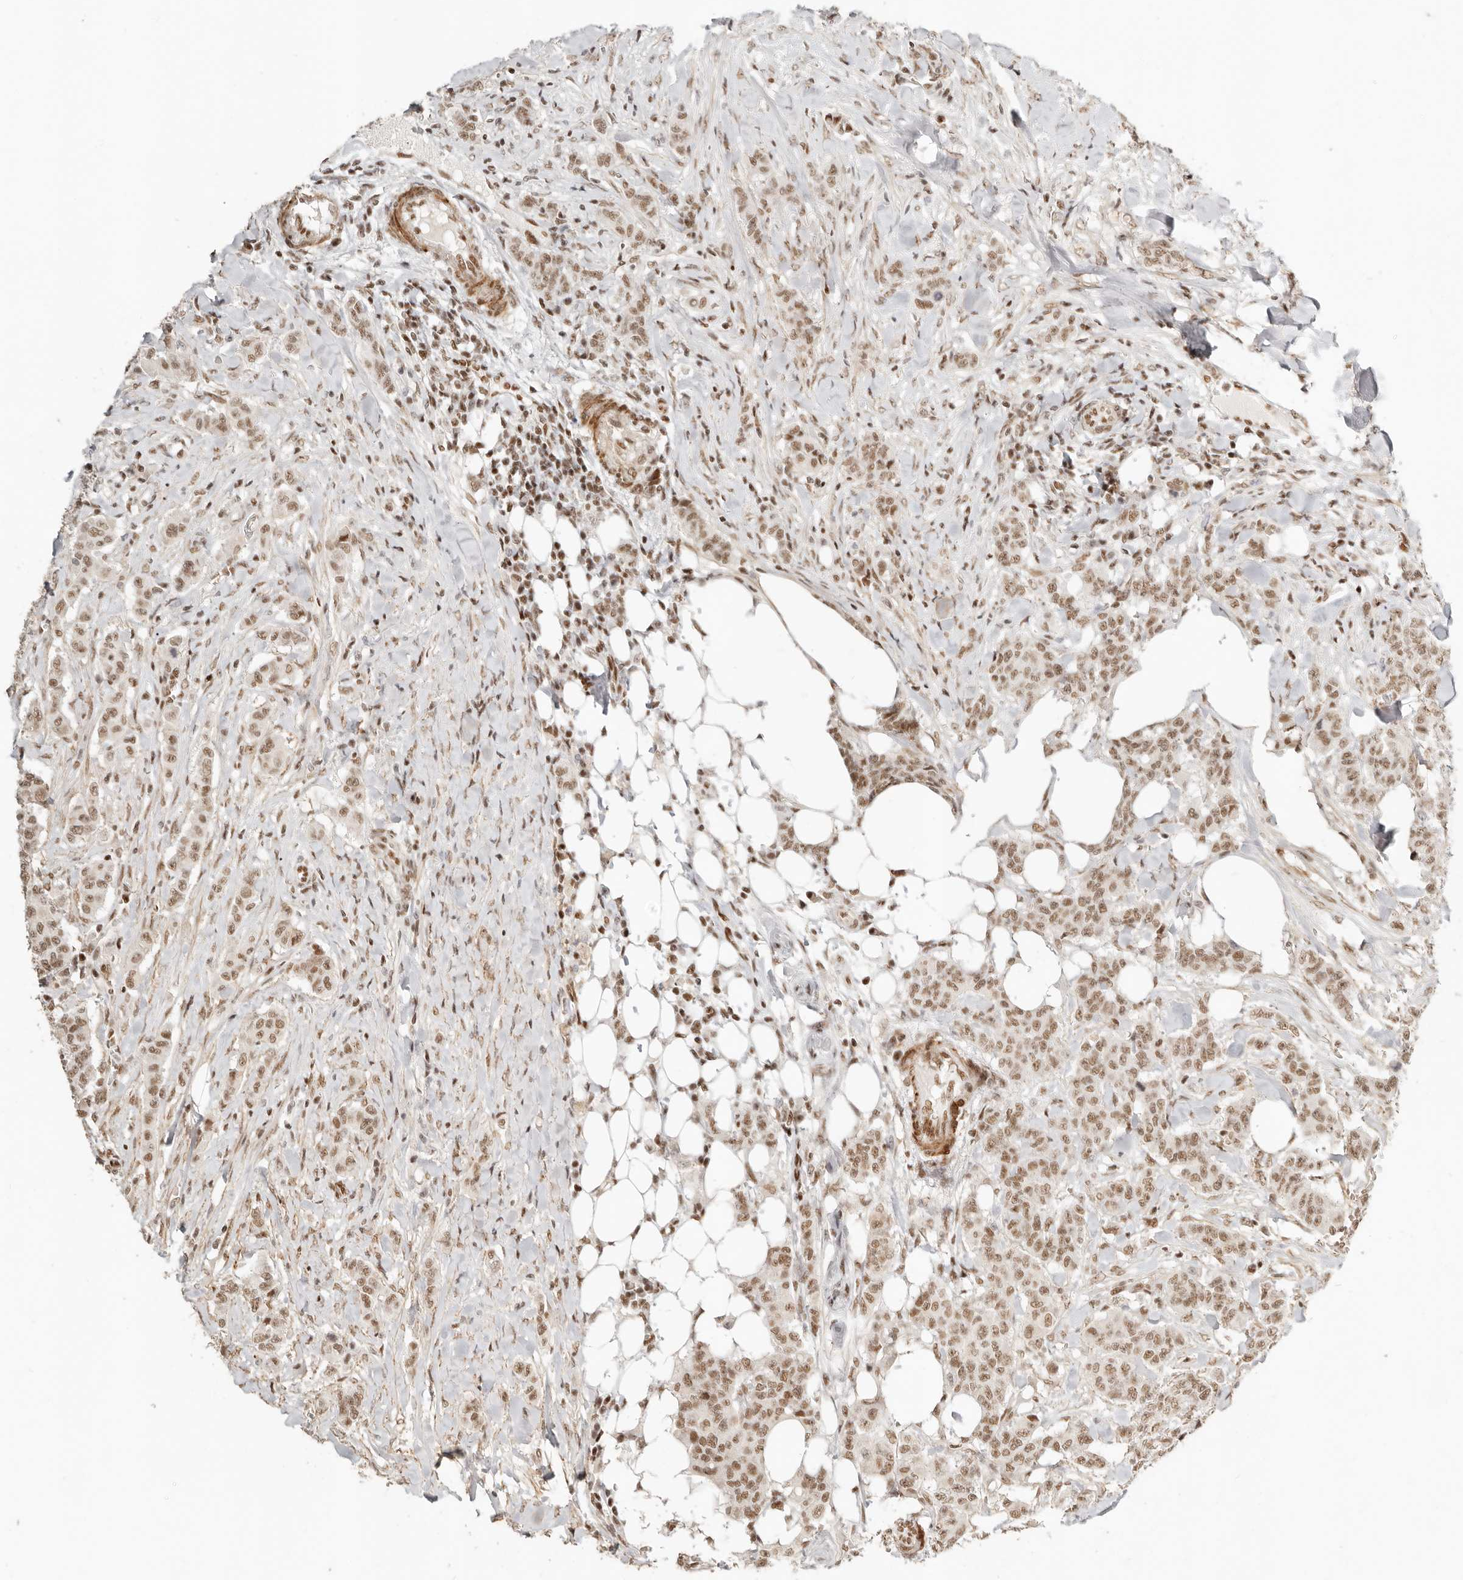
{"staining": {"intensity": "moderate", "quantity": ">75%", "location": "nuclear"}, "tissue": "breast cancer", "cell_type": "Tumor cells", "image_type": "cancer", "snomed": [{"axis": "morphology", "description": "Duct carcinoma"}, {"axis": "topography", "description": "Breast"}], "caption": "A high-resolution image shows immunohistochemistry staining of breast invasive ductal carcinoma, which demonstrates moderate nuclear positivity in about >75% of tumor cells.", "gene": "GABPA", "patient": {"sex": "female", "age": 40}}